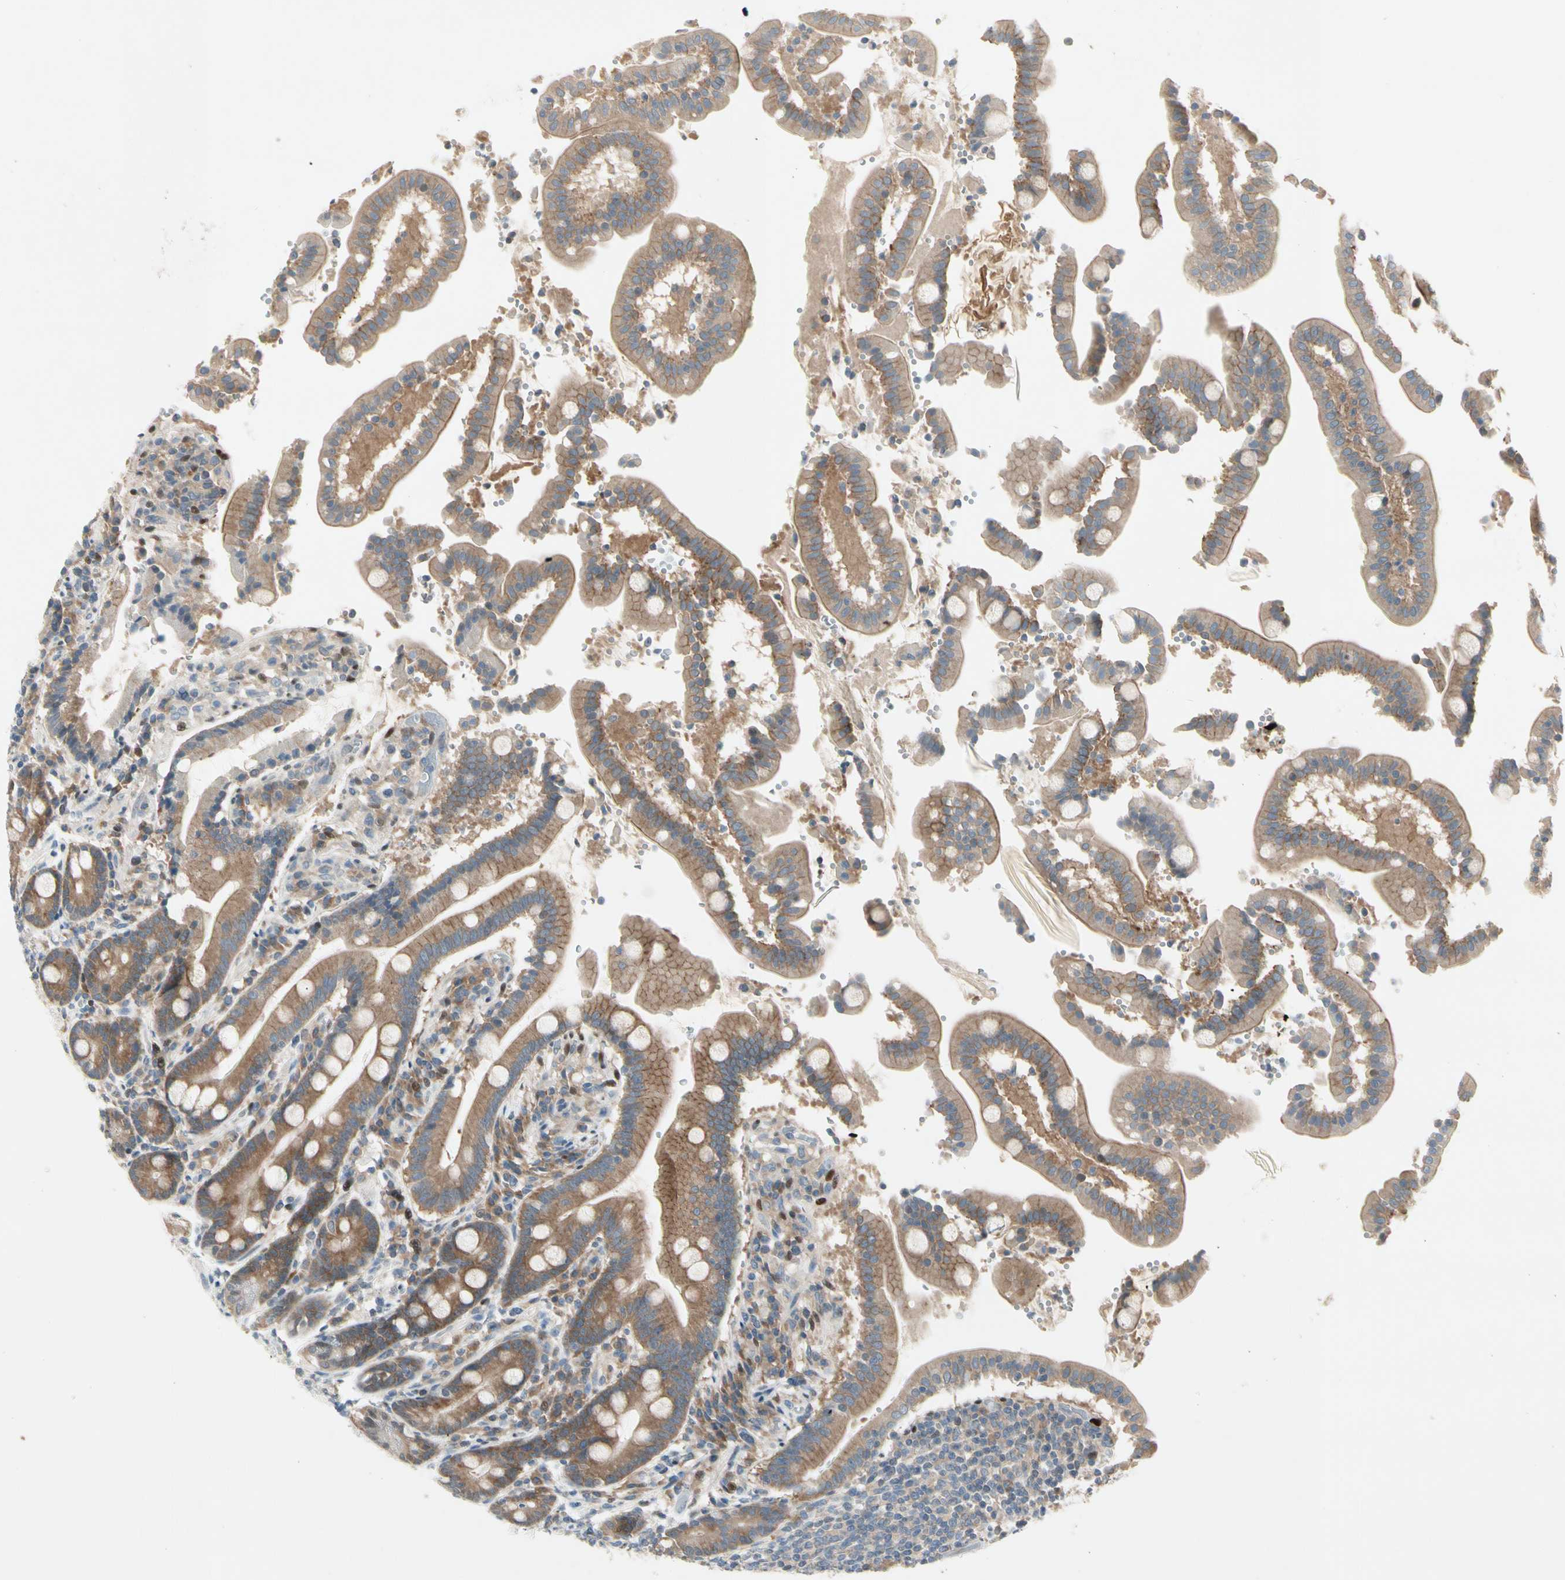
{"staining": {"intensity": "moderate", "quantity": ">75%", "location": "cytoplasmic/membranous"}, "tissue": "duodenum", "cell_type": "Glandular cells", "image_type": "normal", "snomed": [{"axis": "morphology", "description": "Normal tissue, NOS"}, {"axis": "topography", "description": "Small intestine, NOS"}], "caption": "Immunohistochemical staining of benign duodenum demonstrates moderate cytoplasmic/membranous protein positivity in about >75% of glandular cells. (IHC, brightfield microscopy, high magnification).", "gene": "IL1R1", "patient": {"sex": "female", "age": 71}}